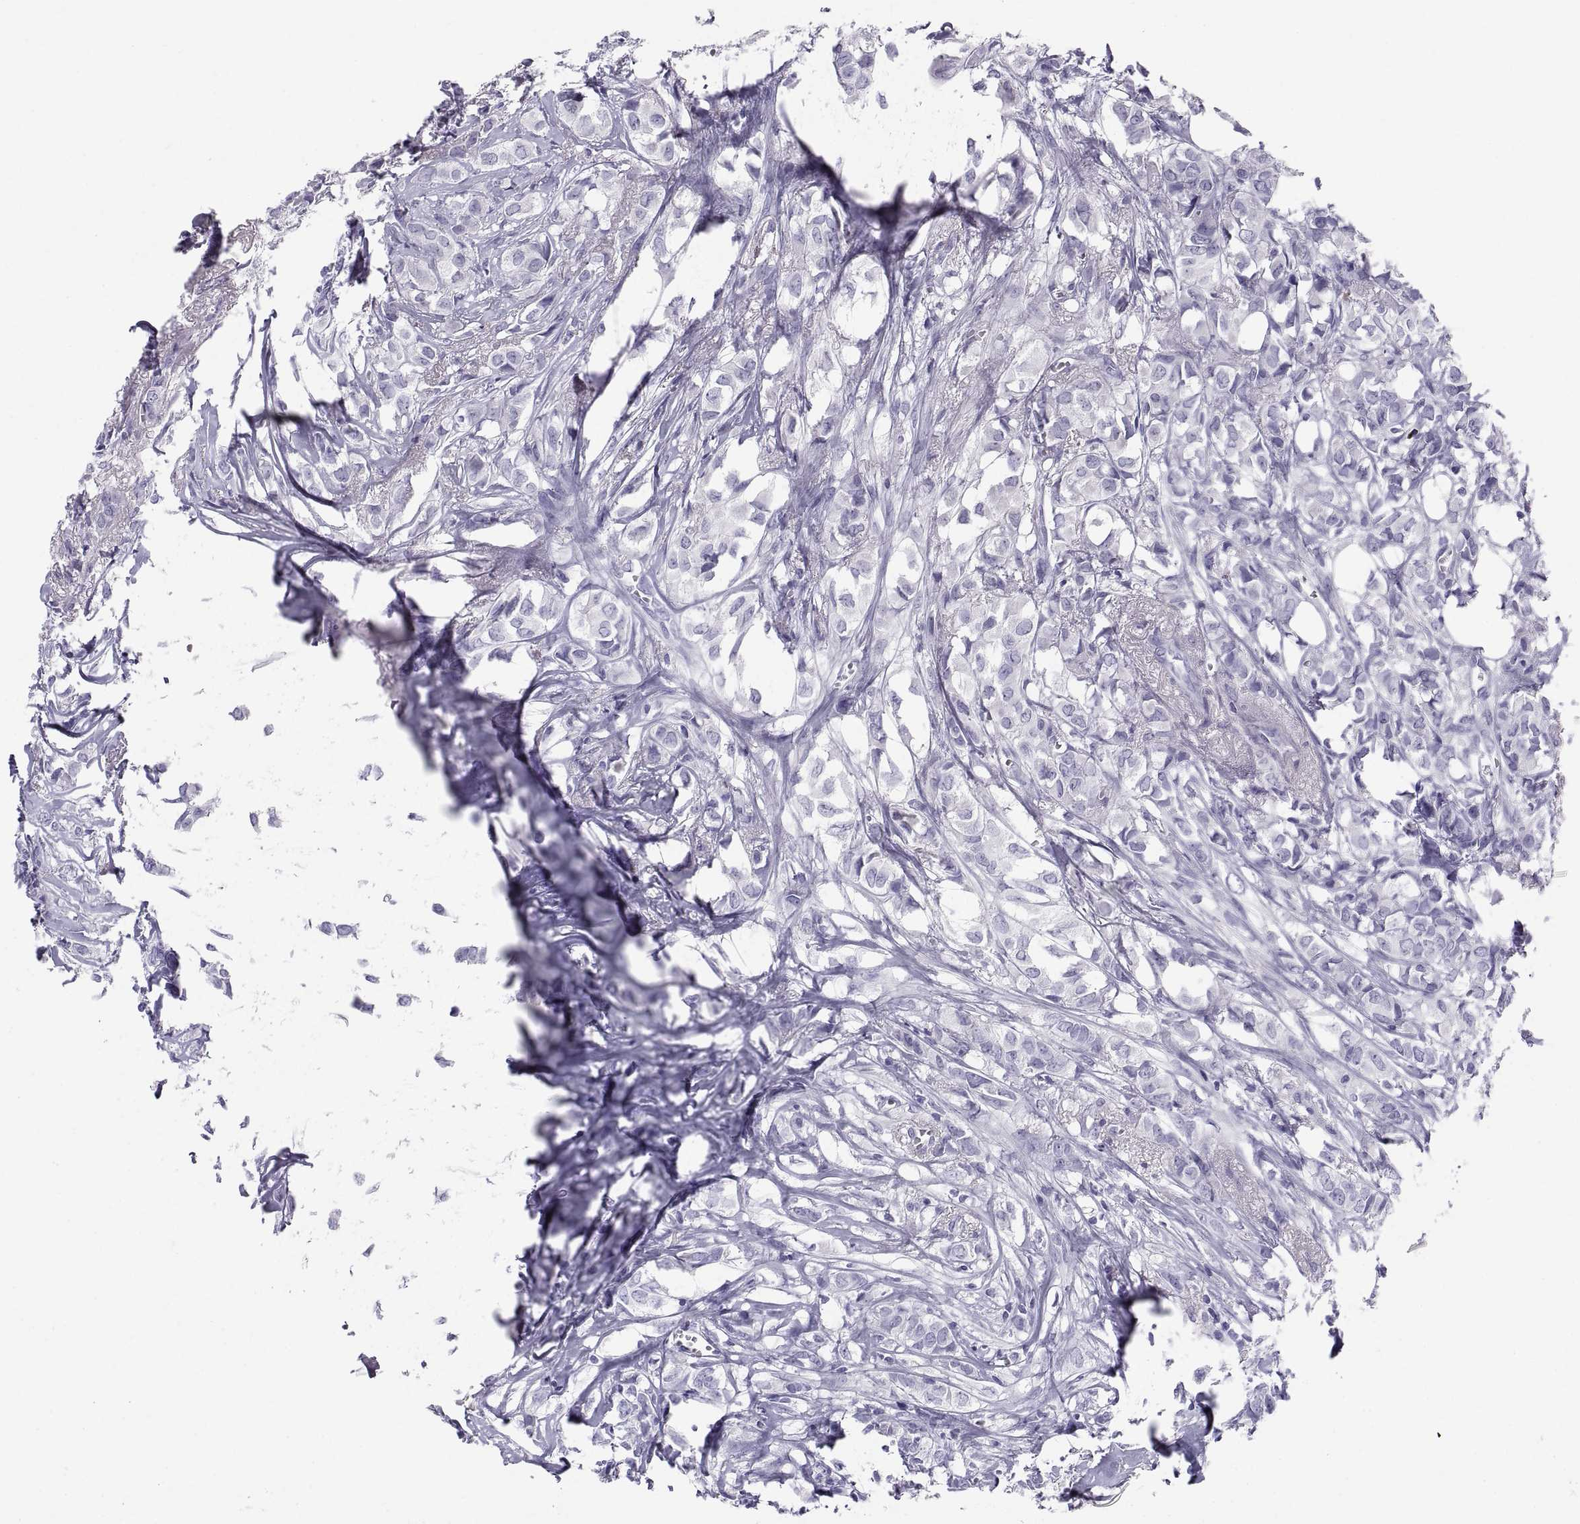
{"staining": {"intensity": "negative", "quantity": "none", "location": "none"}, "tissue": "breast cancer", "cell_type": "Tumor cells", "image_type": "cancer", "snomed": [{"axis": "morphology", "description": "Duct carcinoma"}, {"axis": "topography", "description": "Breast"}], "caption": "A photomicrograph of breast cancer stained for a protein demonstrates no brown staining in tumor cells. Nuclei are stained in blue.", "gene": "CT47A10", "patient": {"sex": "female", "age": 85}}